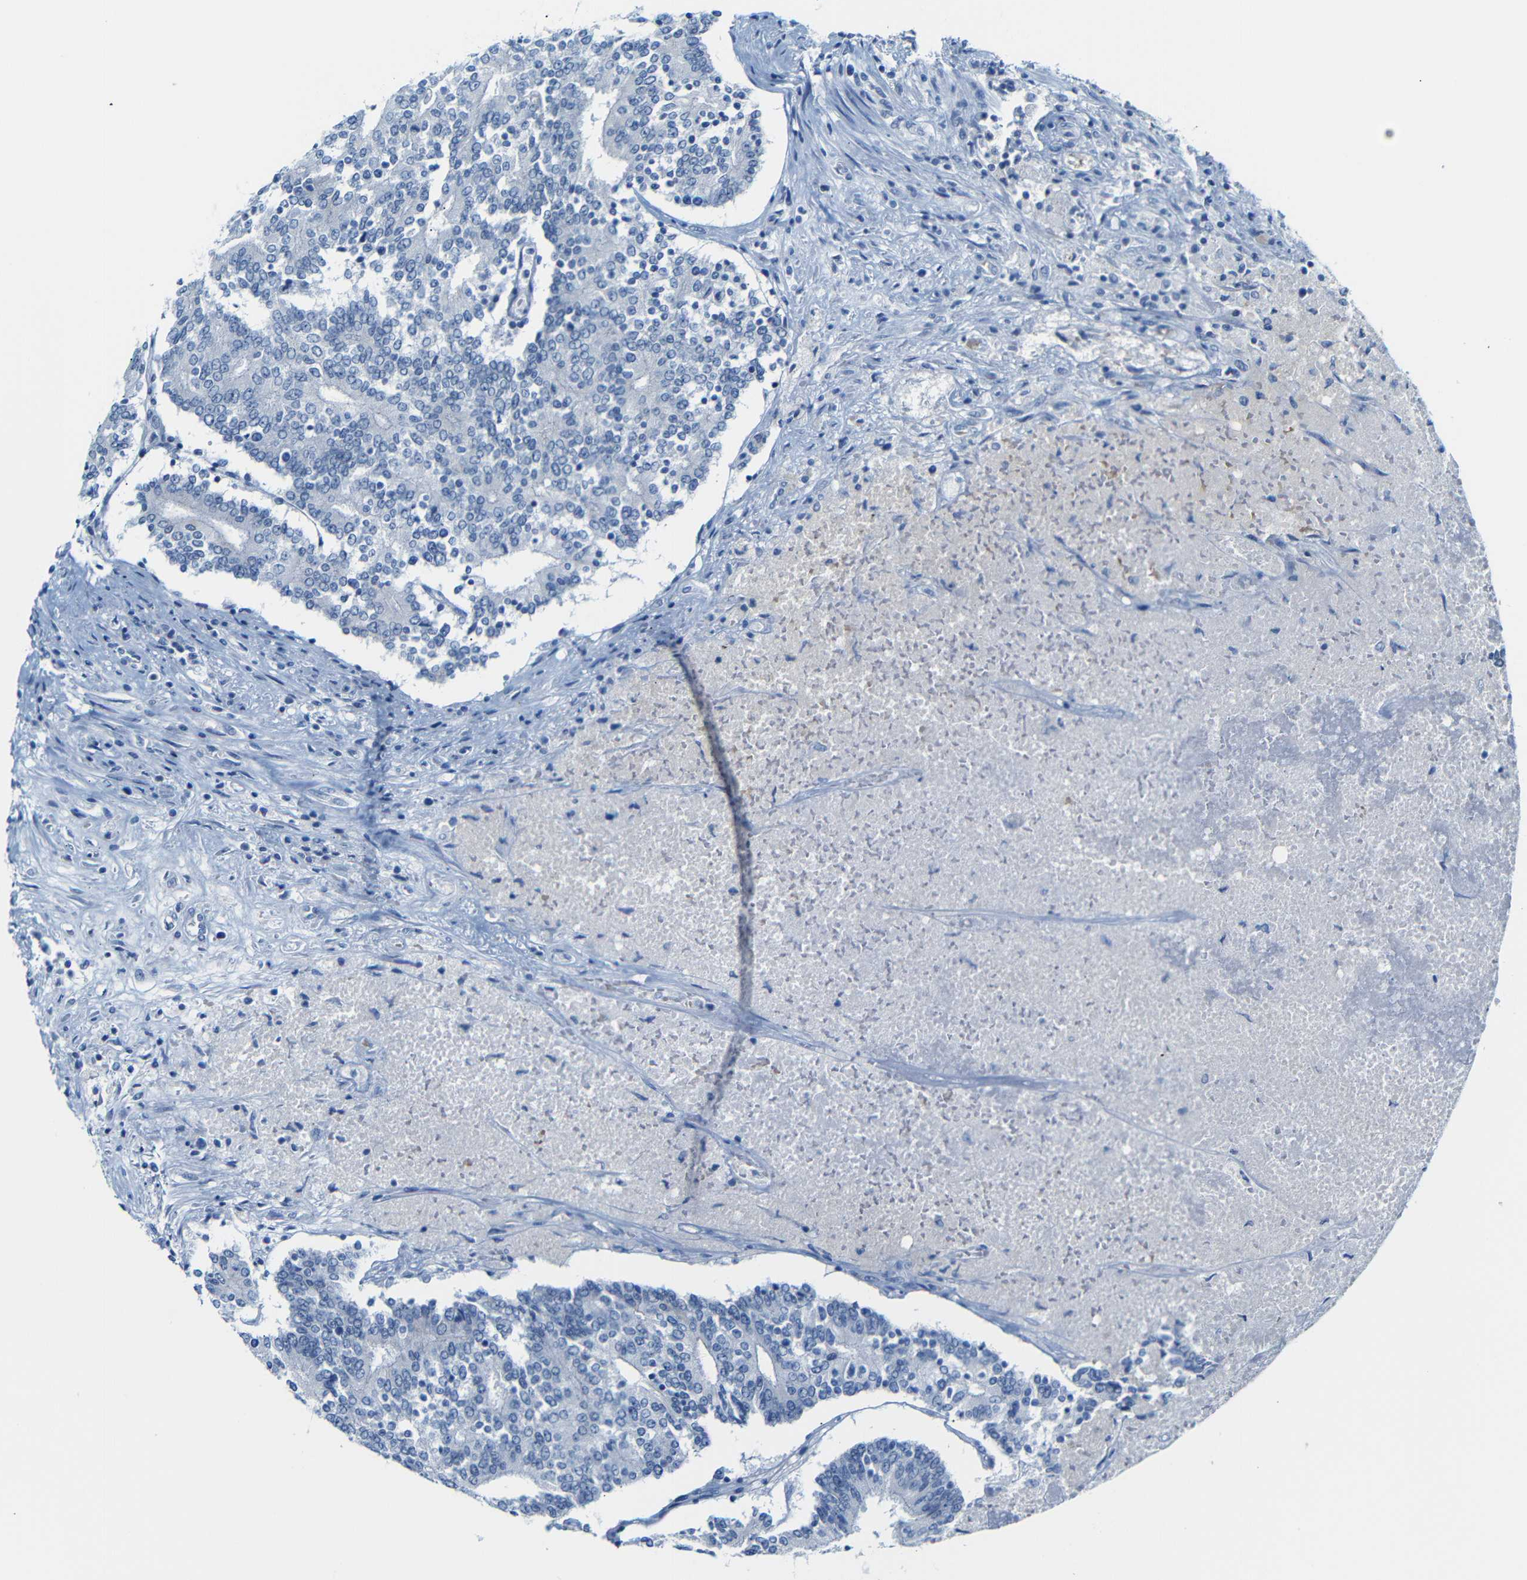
{"staining": {"intensity": "negative", "quantity": "none", "location": "none"}, "tissue": "prostate cancer", "cell_type": "Tumor cells", "image_type": "cancer", "snomed": [{"axis": "morphology", "description": "Normal tissue, NOS"}, {"axis": "morphology", "description": "Adenocarcinoma, High grade"}, {"axis": "topography", "description": "Prostate"}, {"axis": "topography", "description": "Seminal veicle"}], "caption": "Immunohistochemistry image of neoplastic tissue: prostate adenocarcinoma (high-grade) stained with DAB shows no significant protein positivity in tumor cells. (Brightfield microscopy of DAB immunohistochemistry at high magnification).", "gene": "DYNAP", "patient": {"sex": "male", "age": 55}}